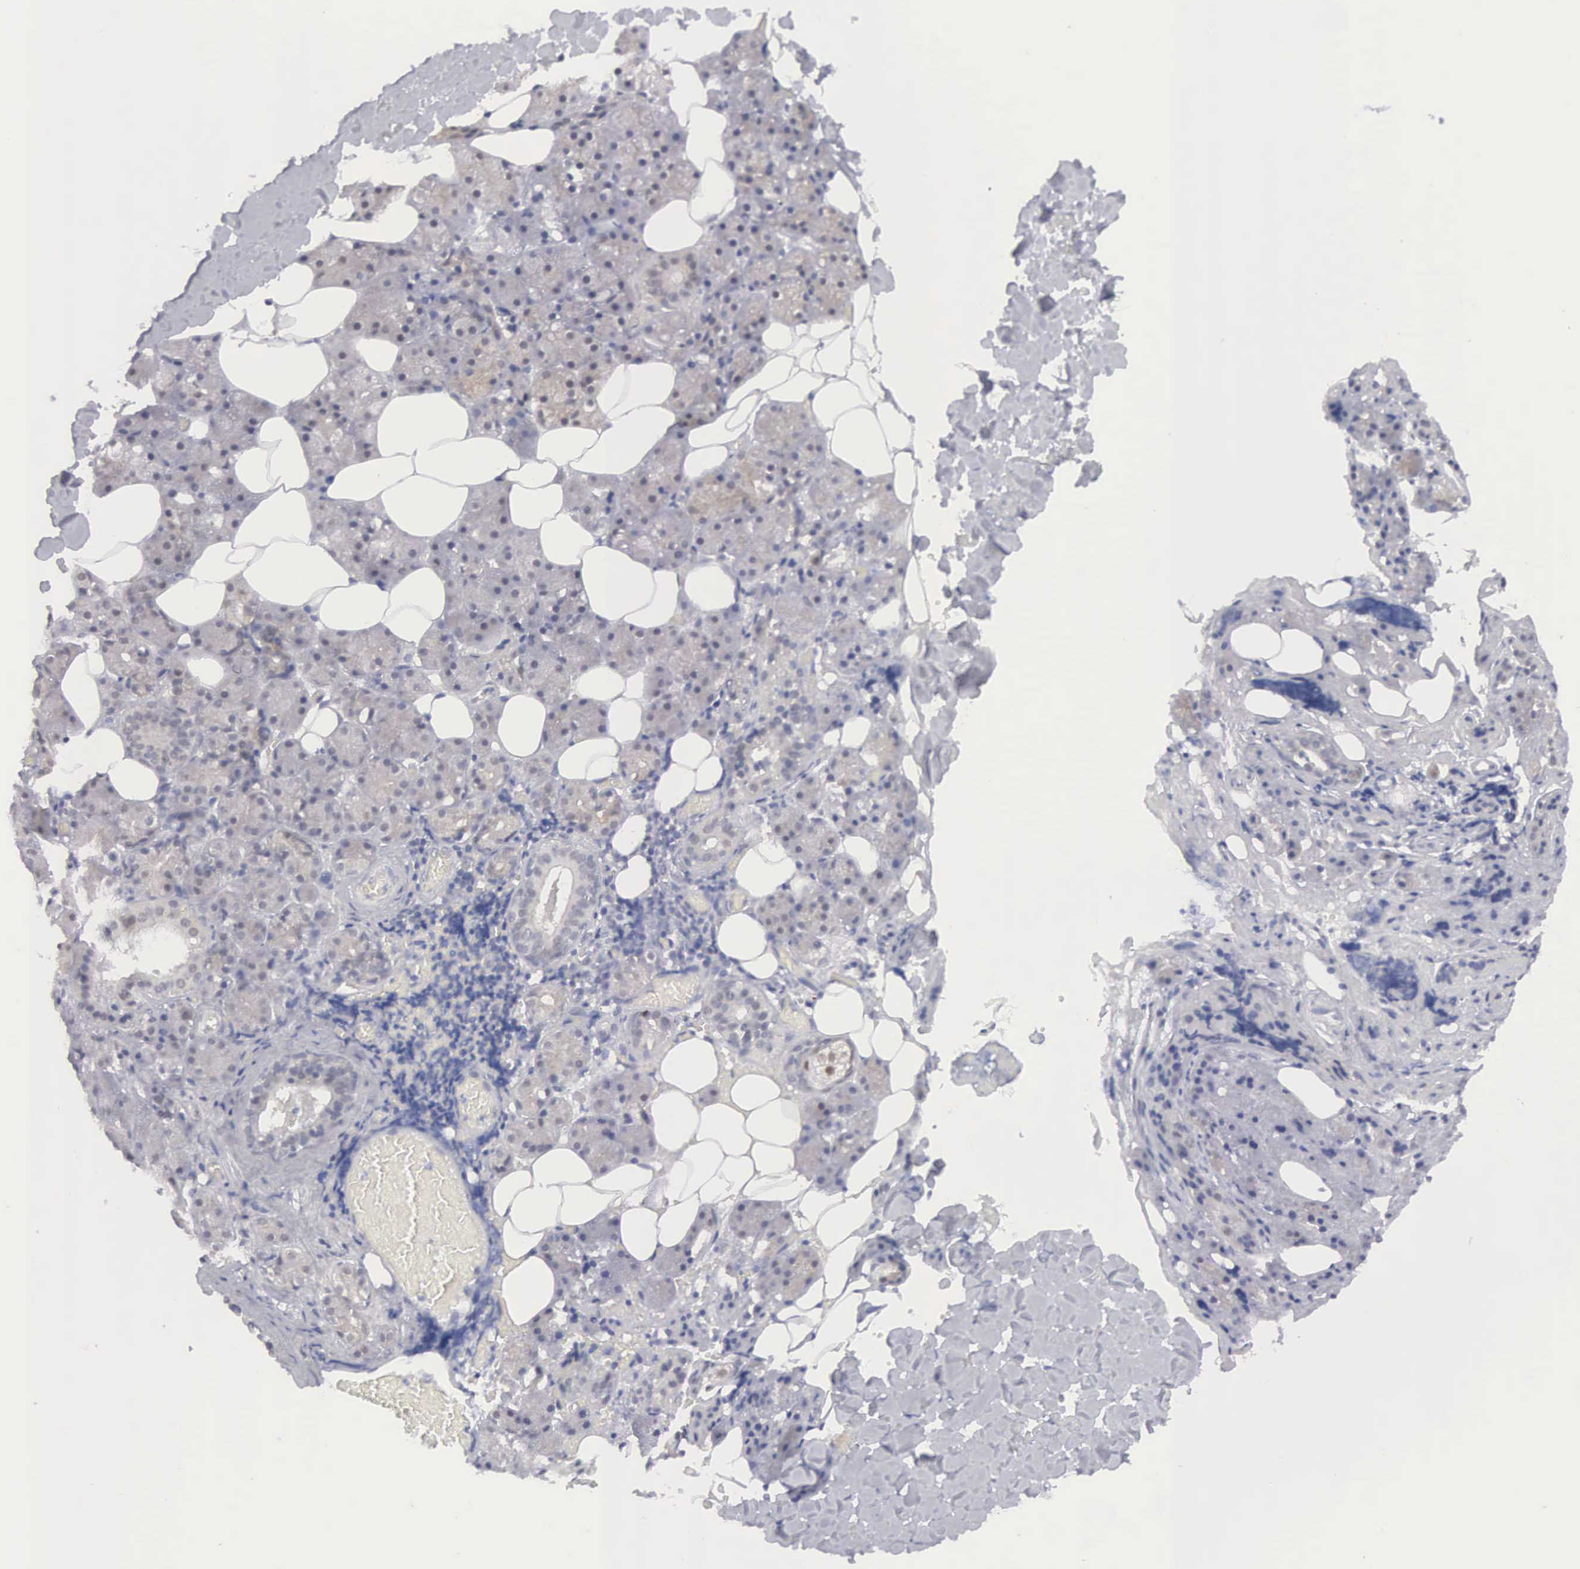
{"staining": {"intensity": "weak", "quantity": ">75%", "location": "cytoplasmic/membranous"}, "tissue": "salivary gland", "cell_type": "Glandular cells", "image_type": "normal", "snomed": [{"axis": "morphology", "description": "Normal tissue, NOS"}, {"axis": "topography", "description": "Salivary gland"}], "caption": "Glandular cells show low levels of weak cytoplasmic/membranous positivity in approximately >75% of cells in benign human salivary gland. The staining was performed using DAB, with brown indicating positive protein expression. Nuclei are stained blue with hematoxylin.", "gene": "MNAT1", "patient": {"sex": "female", "age": 55}}